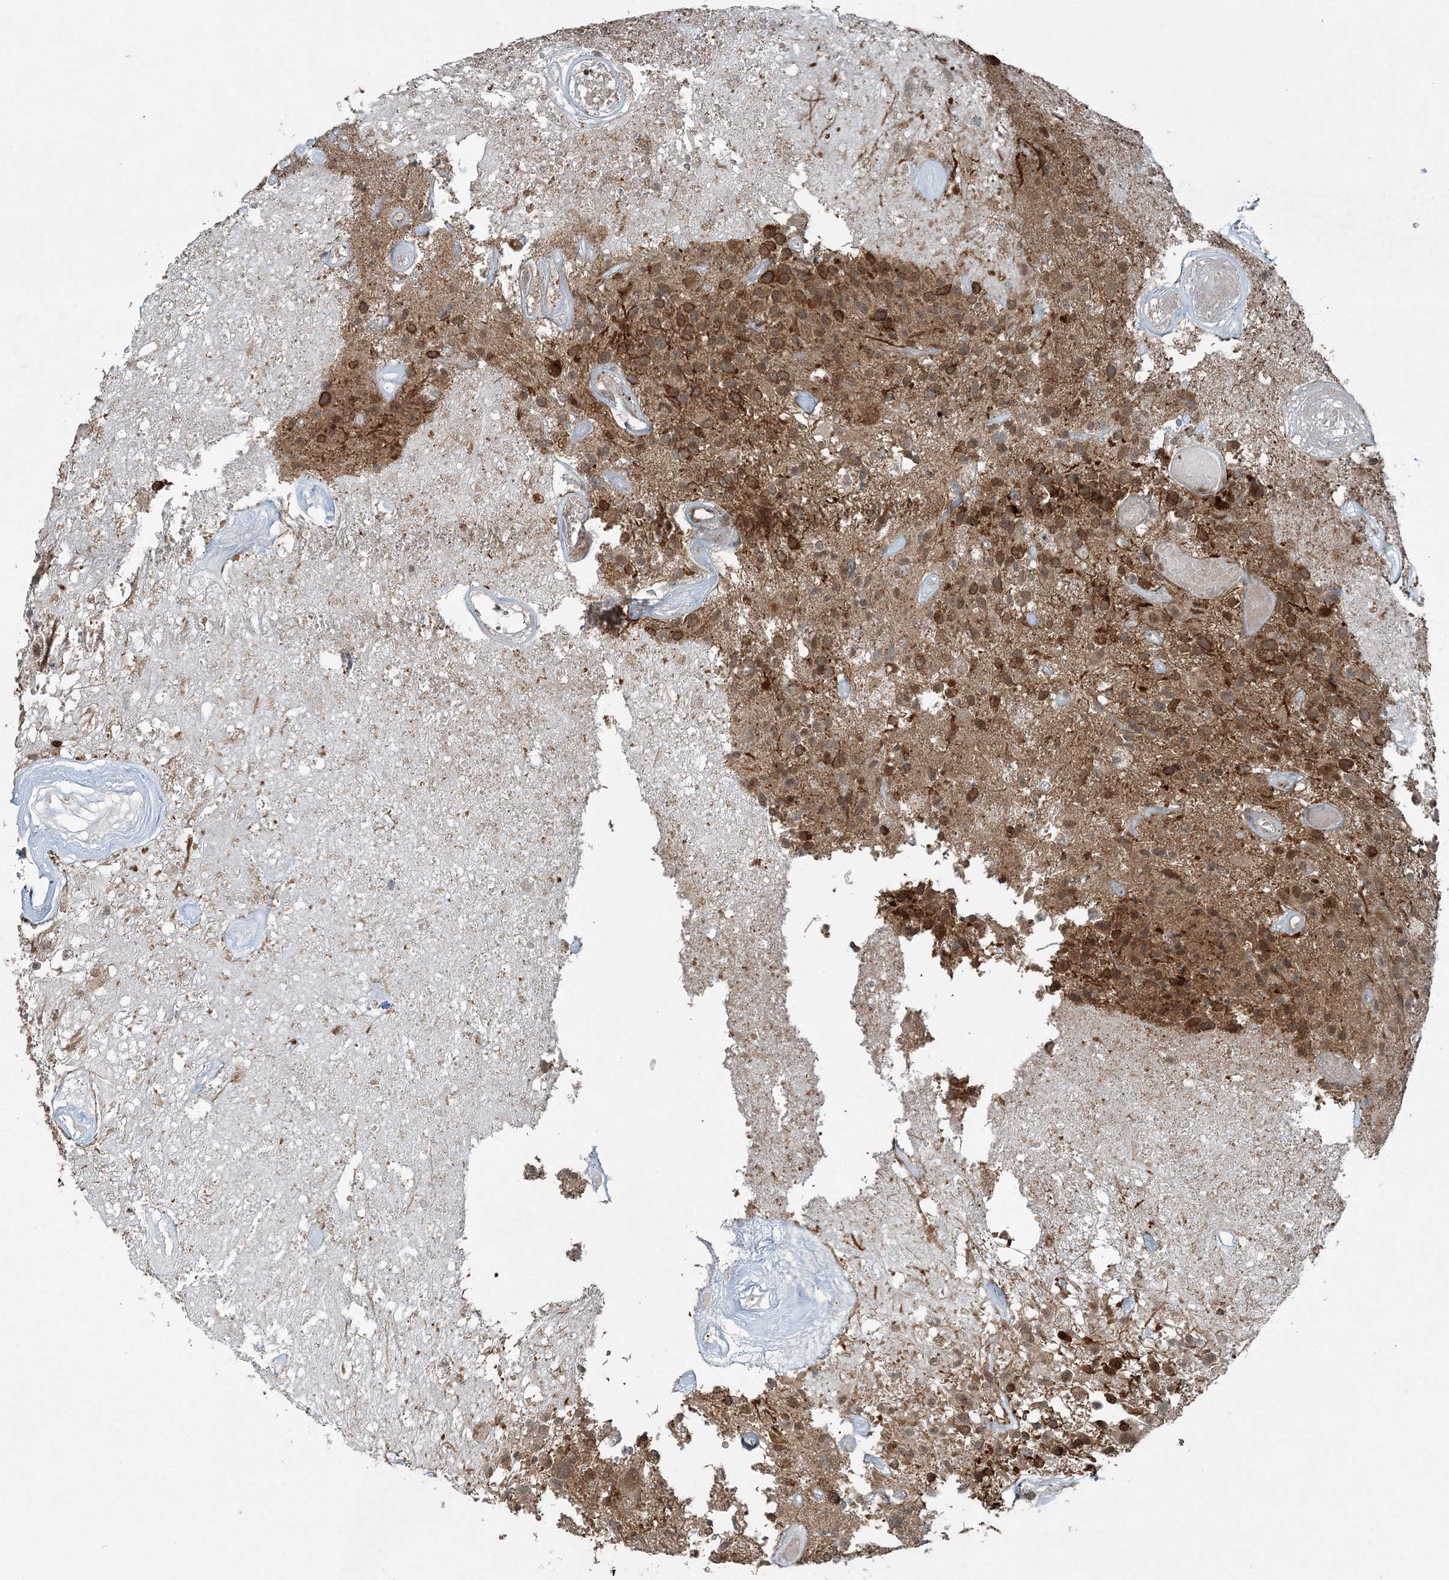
{"staining": {"intensity": "moderate", "quantity": ">75%", "location": "cytoplasmic/membranous"}, "tissue": "glioma", "cell_type": "Tumor cells", "image_type": "cancer", "snomed": [{"axis": "morphology", "description": "Glioma, malignant, High grade"}, {"axis": "morphology", "description": "Glioblastoma, NOS"}, {"axis": "topography", "description": "Brain"}], "caption": "Tumor cells show medium levels of moderate cytoplasmic/membranous expression in about >75% of cells in human glioblastoma.", "gene": "COPS7B", "patient": {"sex": "male", "age": 60}}